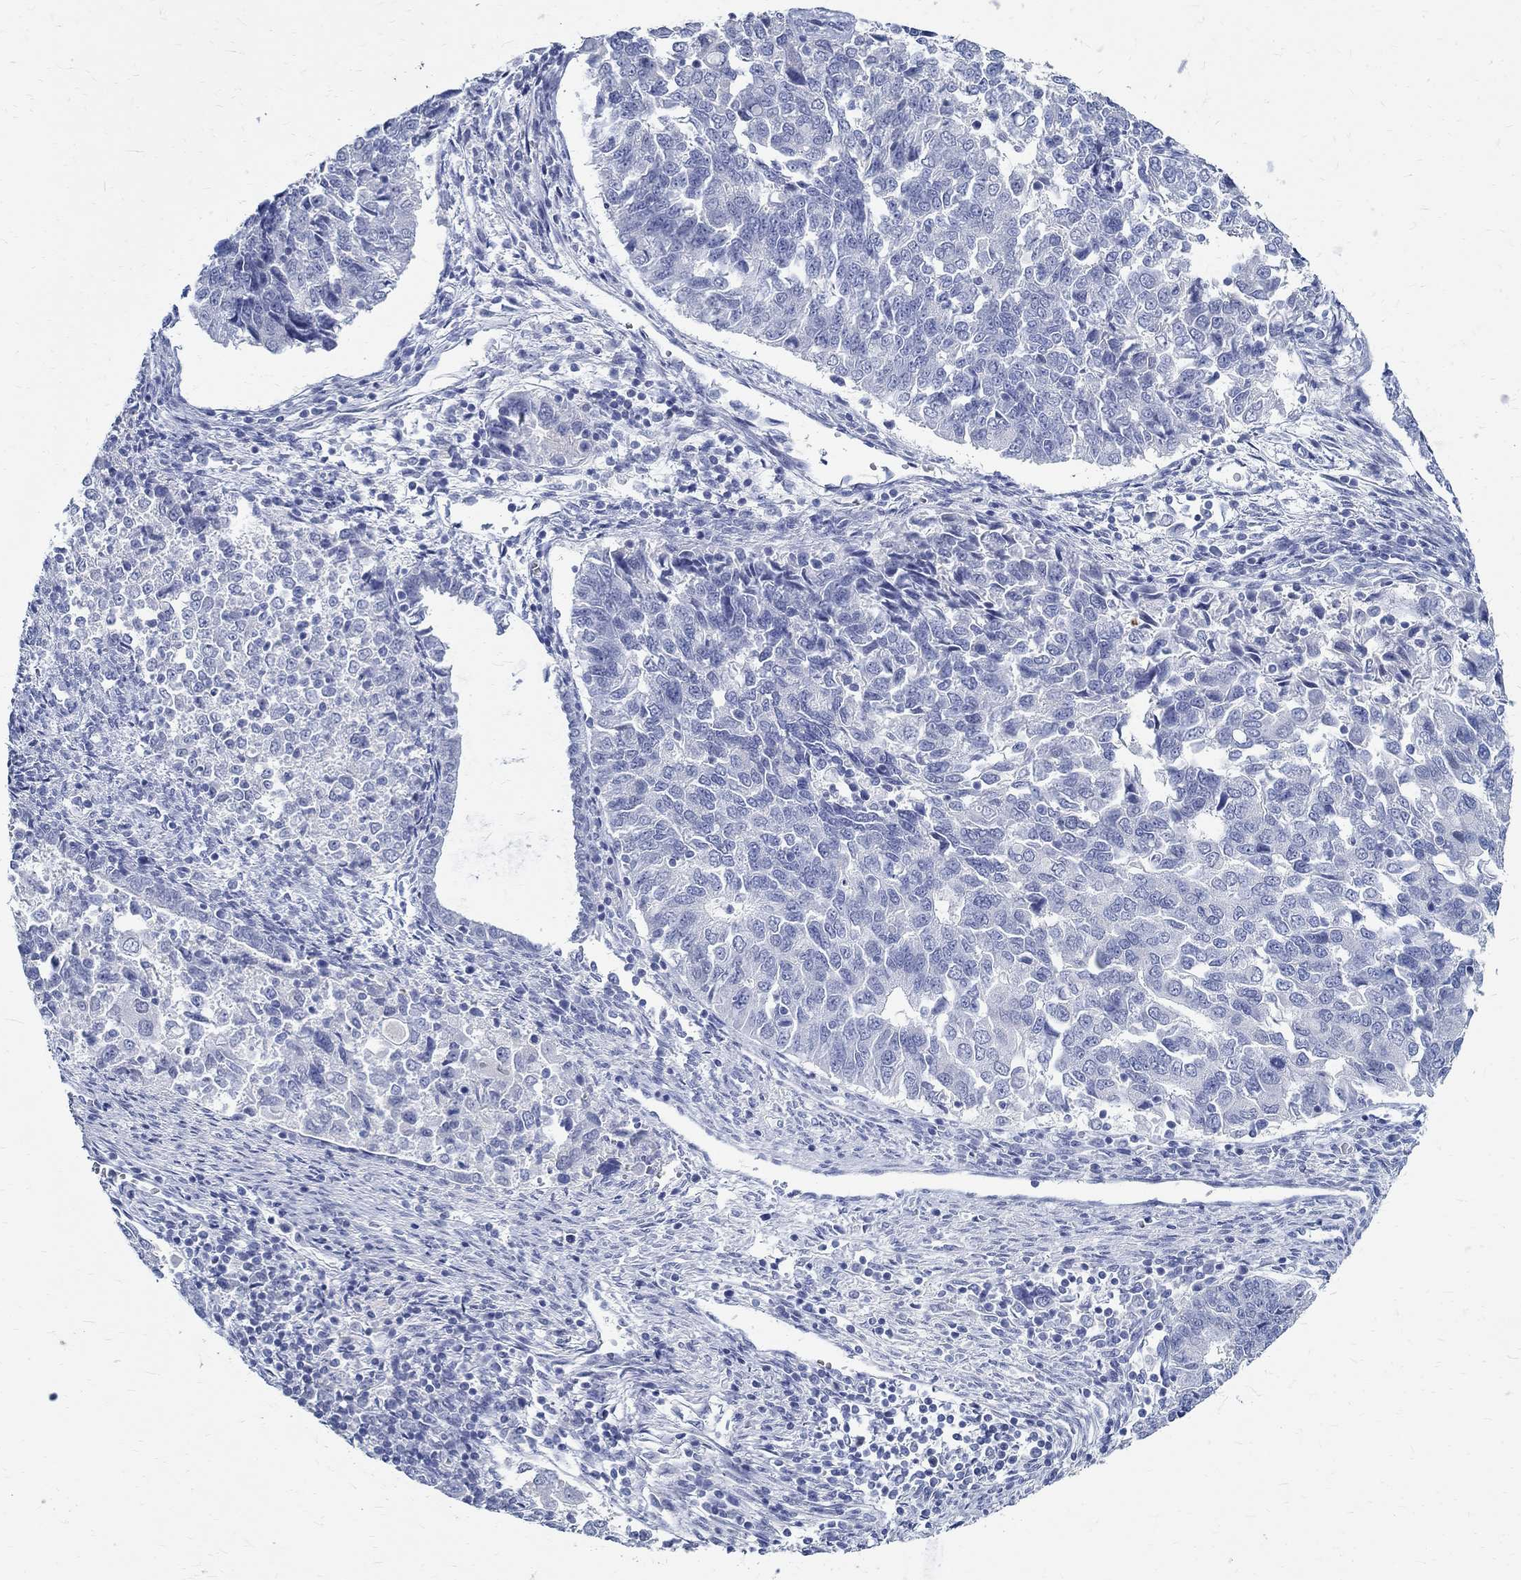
{"staining": {"intensity": "negative", "quantity": "none", "location": "none"}, "tissue": "endometrial cancer", "cell_type": "Tumor cells", "image_type": "cancer", "snomed": [{"axis": "morphology", "description": "Adenocarcinoma, NOS"}, {"axis": "topography", "description": "Endometrium"}], "caption": "Protein analysis of endometrial adenocarcinoma exhibits no significant positivity in tumor cells. The staining is performed using DAB (3,3'-diaminobenzidine) brown chromogen with nuclei counter-stained in using hematoxylin.", "gene": "BSPRY", "patient": {"sex": "female", "age": 43}}